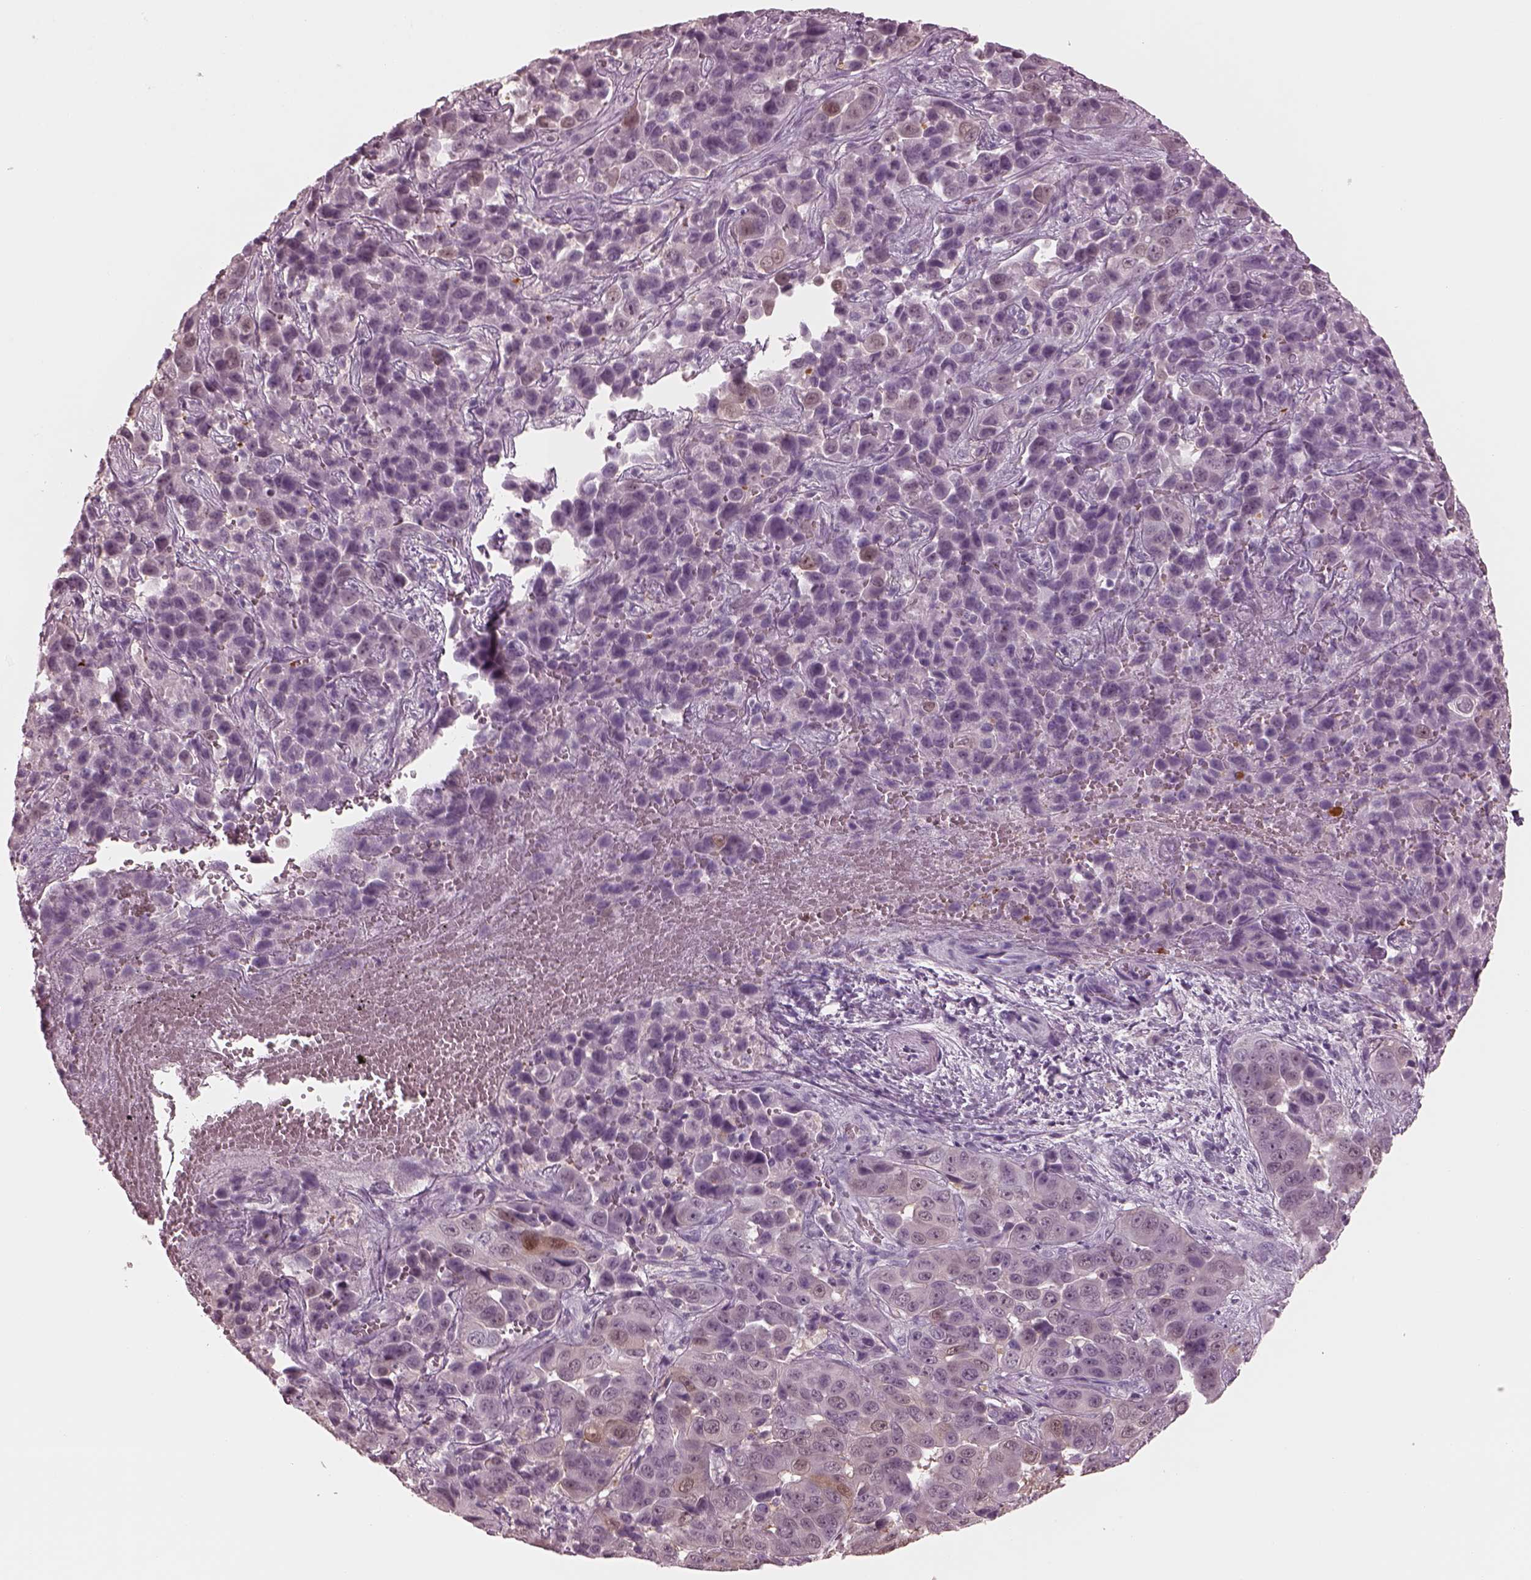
{"staining": {"intensity": "weak", "quantity": "<25%", "location": "cytoplasmic/membranous"}, "tissue": "liver cancer", "cell_type": "Tumor cells", "image_type": "cancer", "snomed": [{"axis": "morphology", "description": "Cholangiocarcinoma"}, {"axis": "topography", "description": "Liver"}], "caption": "There is no significant expression in tumor cells of liver cancer.", "gene": "C2orf81", "patient": {"sex": "female", "age": 52}}